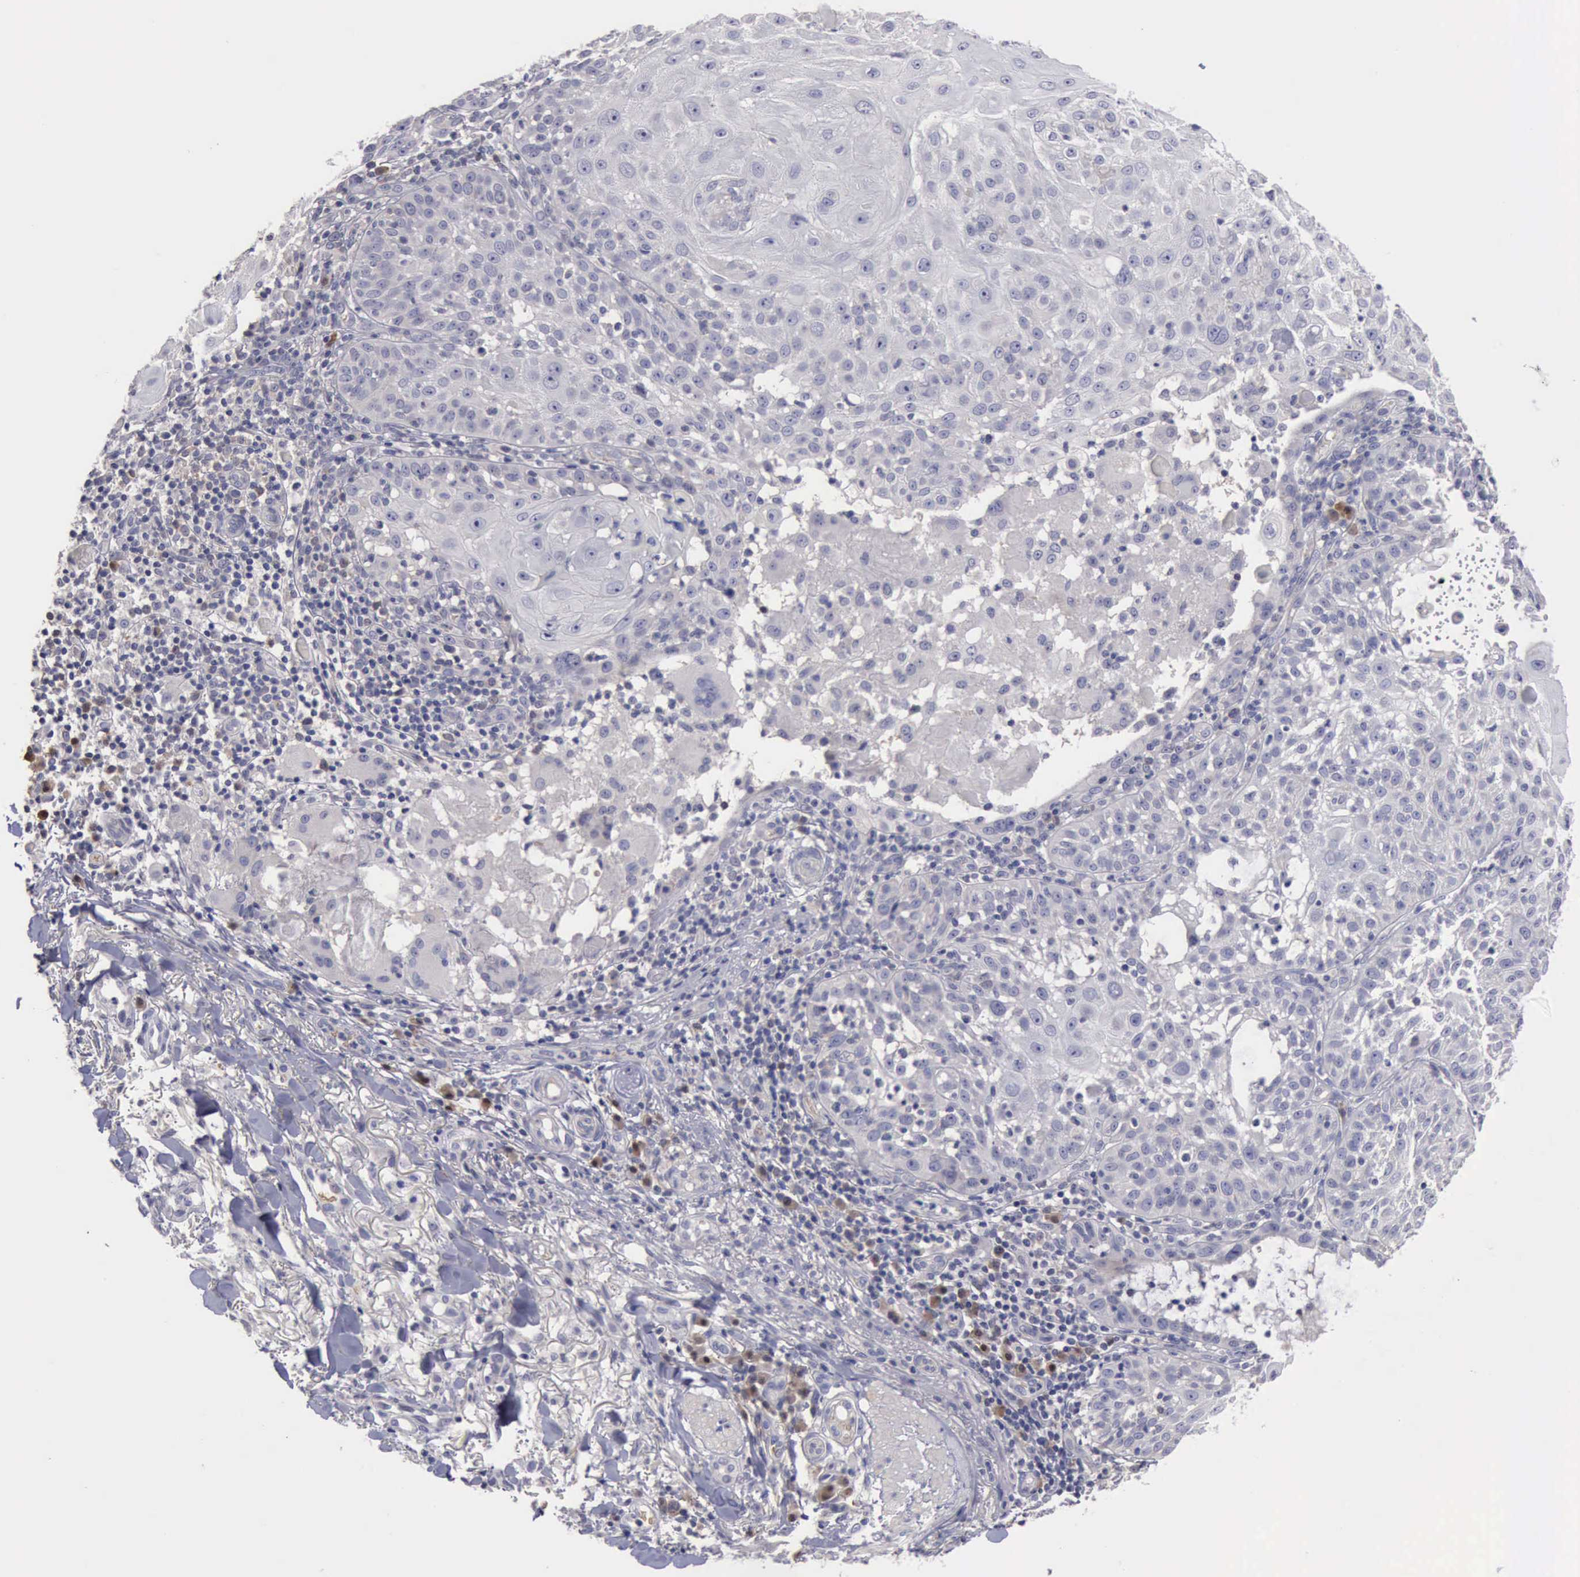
{"staining": {"intensity": "negative", "quantity": "none", "location": "none"}, "tissue": "skin cancer", "cell_type": "Tumor cells", "image_type": "cancer", "snomed": [{"axis": "morphology", "description": "Squamous cell carcinoma, NOS"}, {"axis": "topography", "description": "Skin"}], "caption": "Tumor cells show no significant staining in skin cancer.", "gene": "CEP128", "patient": {"sex": "female", "age": 89}}